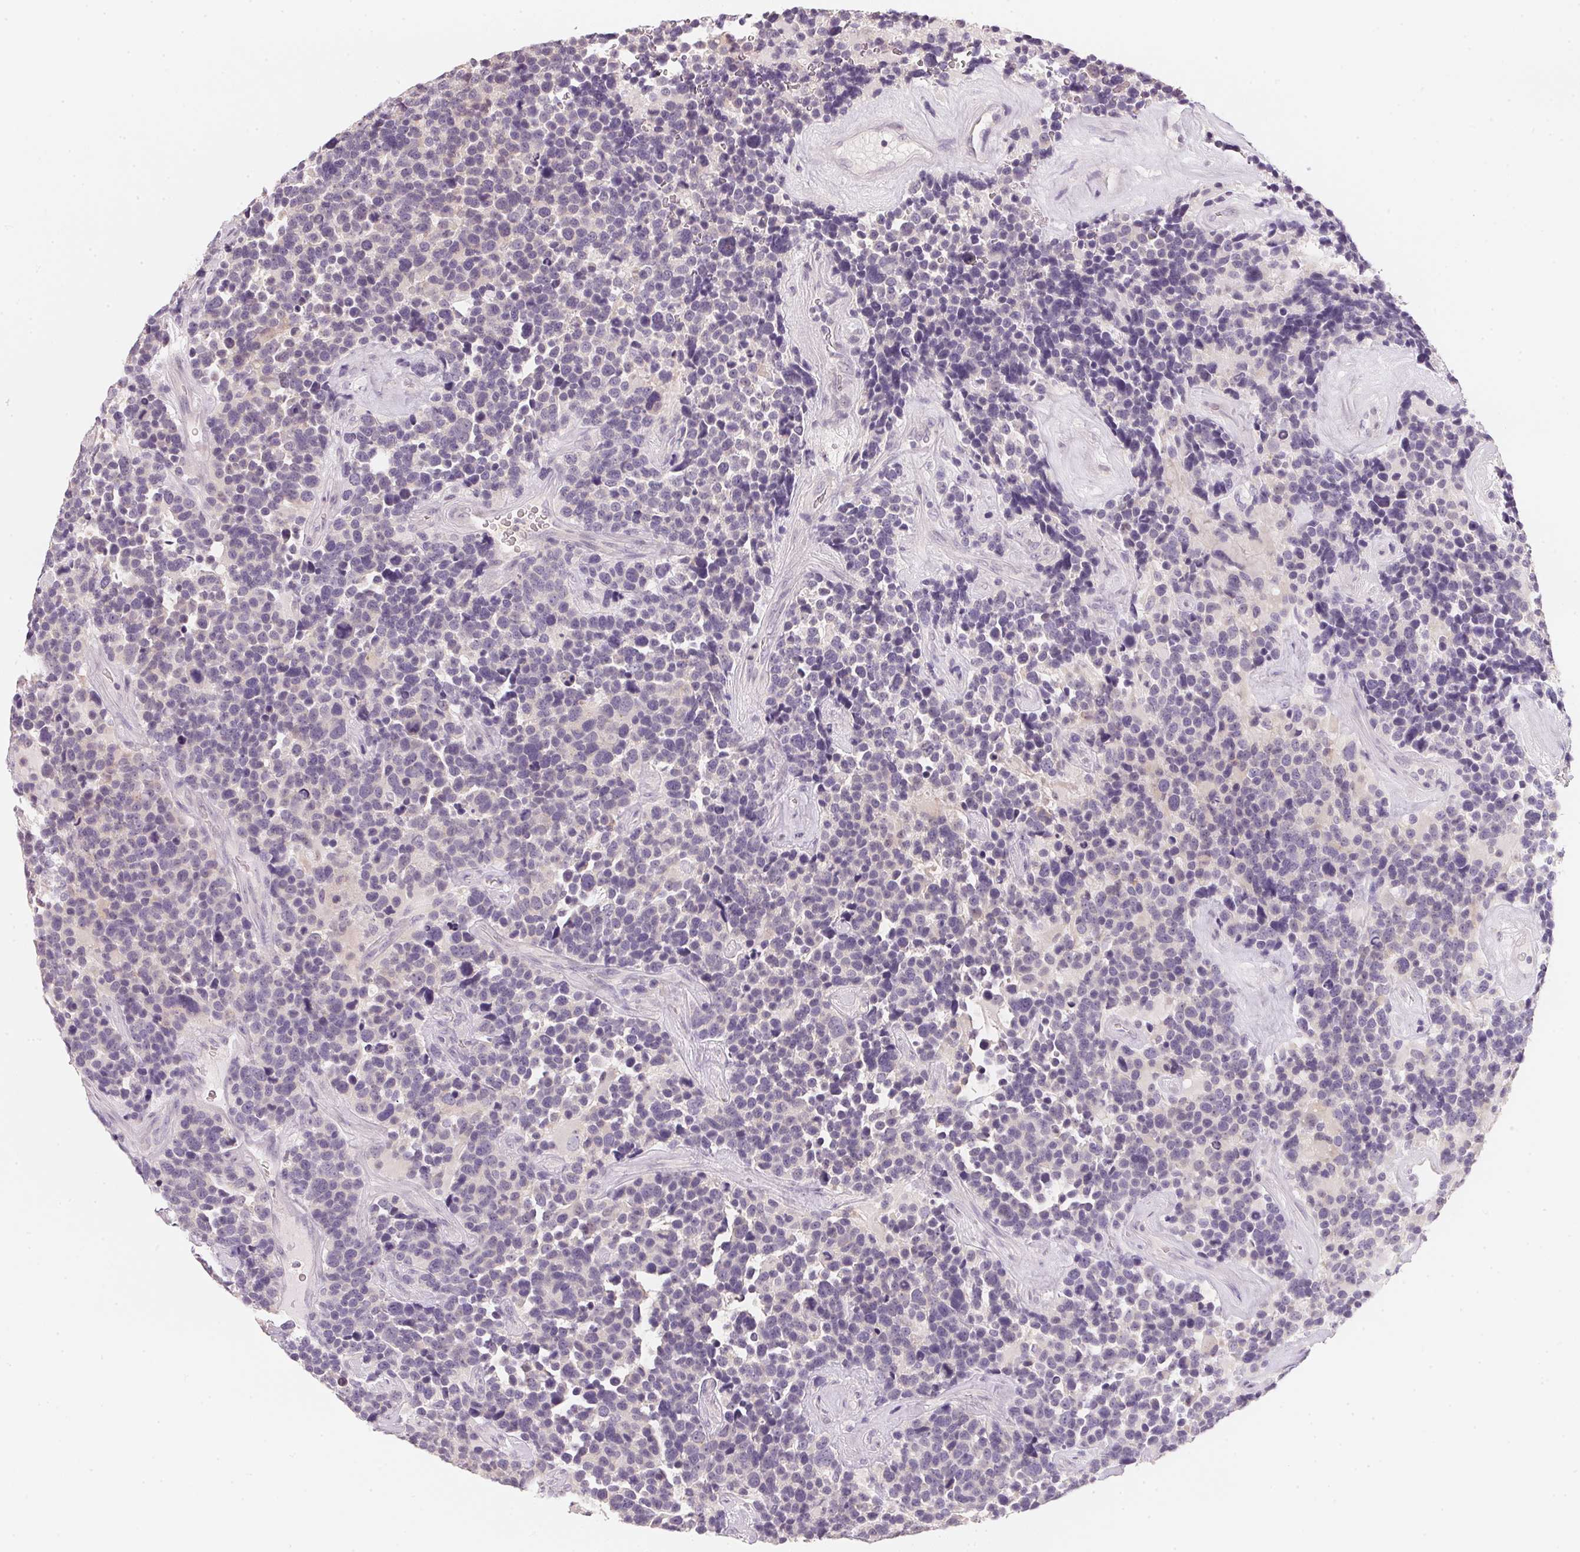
{"staining": {"intensity": "negative", "quantity": "none", "location": "none"}, "tissue": "glioma", "cell_type": "Tumor cells", "image_type": "cancer", "snomed": [{"axis": "morphology", "description": "Glioma, malignant, High grade"}, {"axis": "topography", "description": "Brain"}], "caption": "Tumor cells show no significant expression in glioma.", "gene": "CFAP276", "patient": {"sex": "male", "age": 33}}